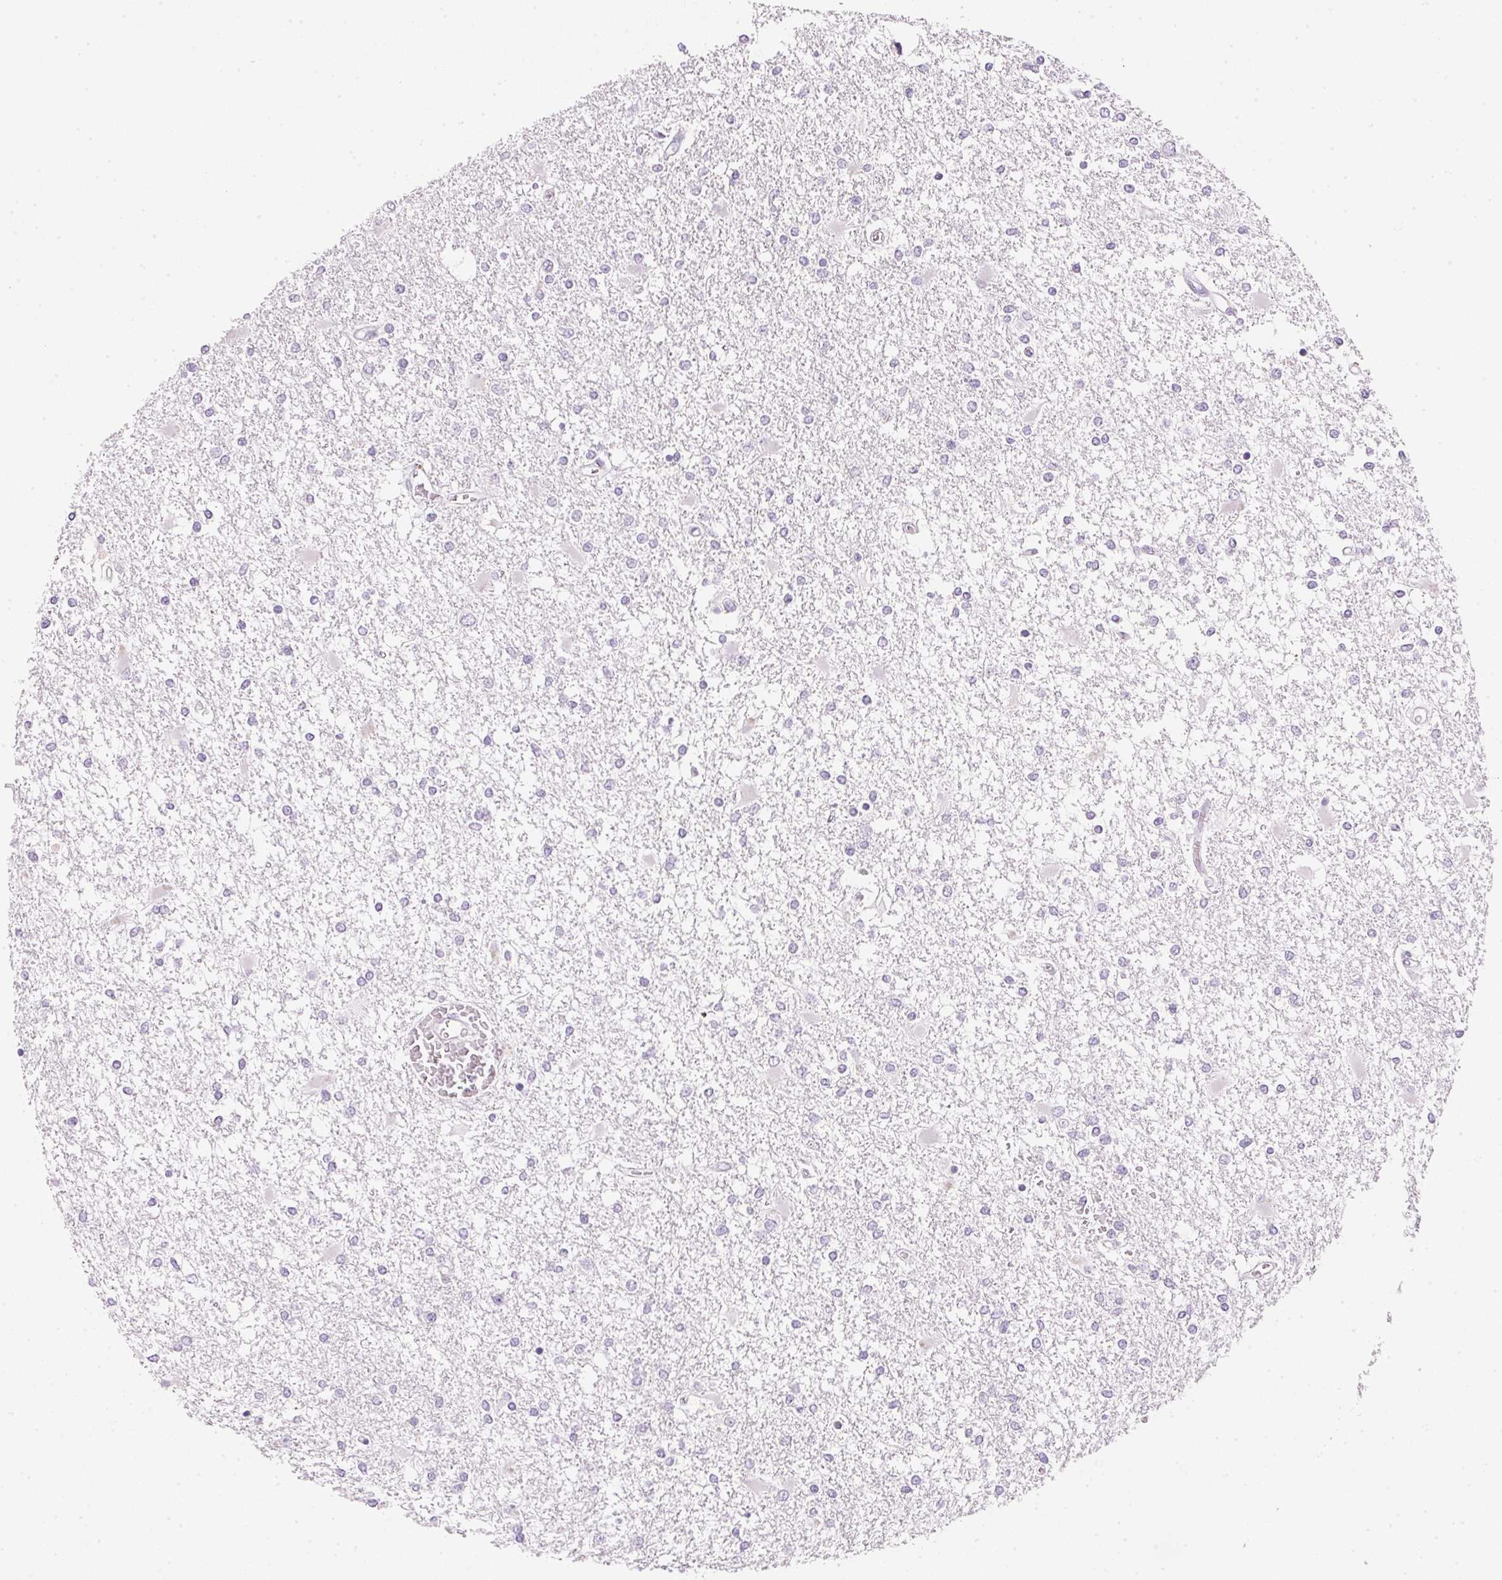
{"staining": {"intensity": "negative", "quantity": "none", "location": "none"}, "tissue": "glioma", "cell_type": "Tumor cells", "image_type": "cancer", "snomed": [{"axis": "morphology", "description": "Glioma, malignant, High grade"}, {"axis": "topography", "description": "Cerebral cortex"}], "caption": "Human glioma stained for a protein using immunohistochemistry (IHC) displays no staining in tumor cells.", "gene": "IGFBP1", "patient": {"sex": "male", "age": 79}}